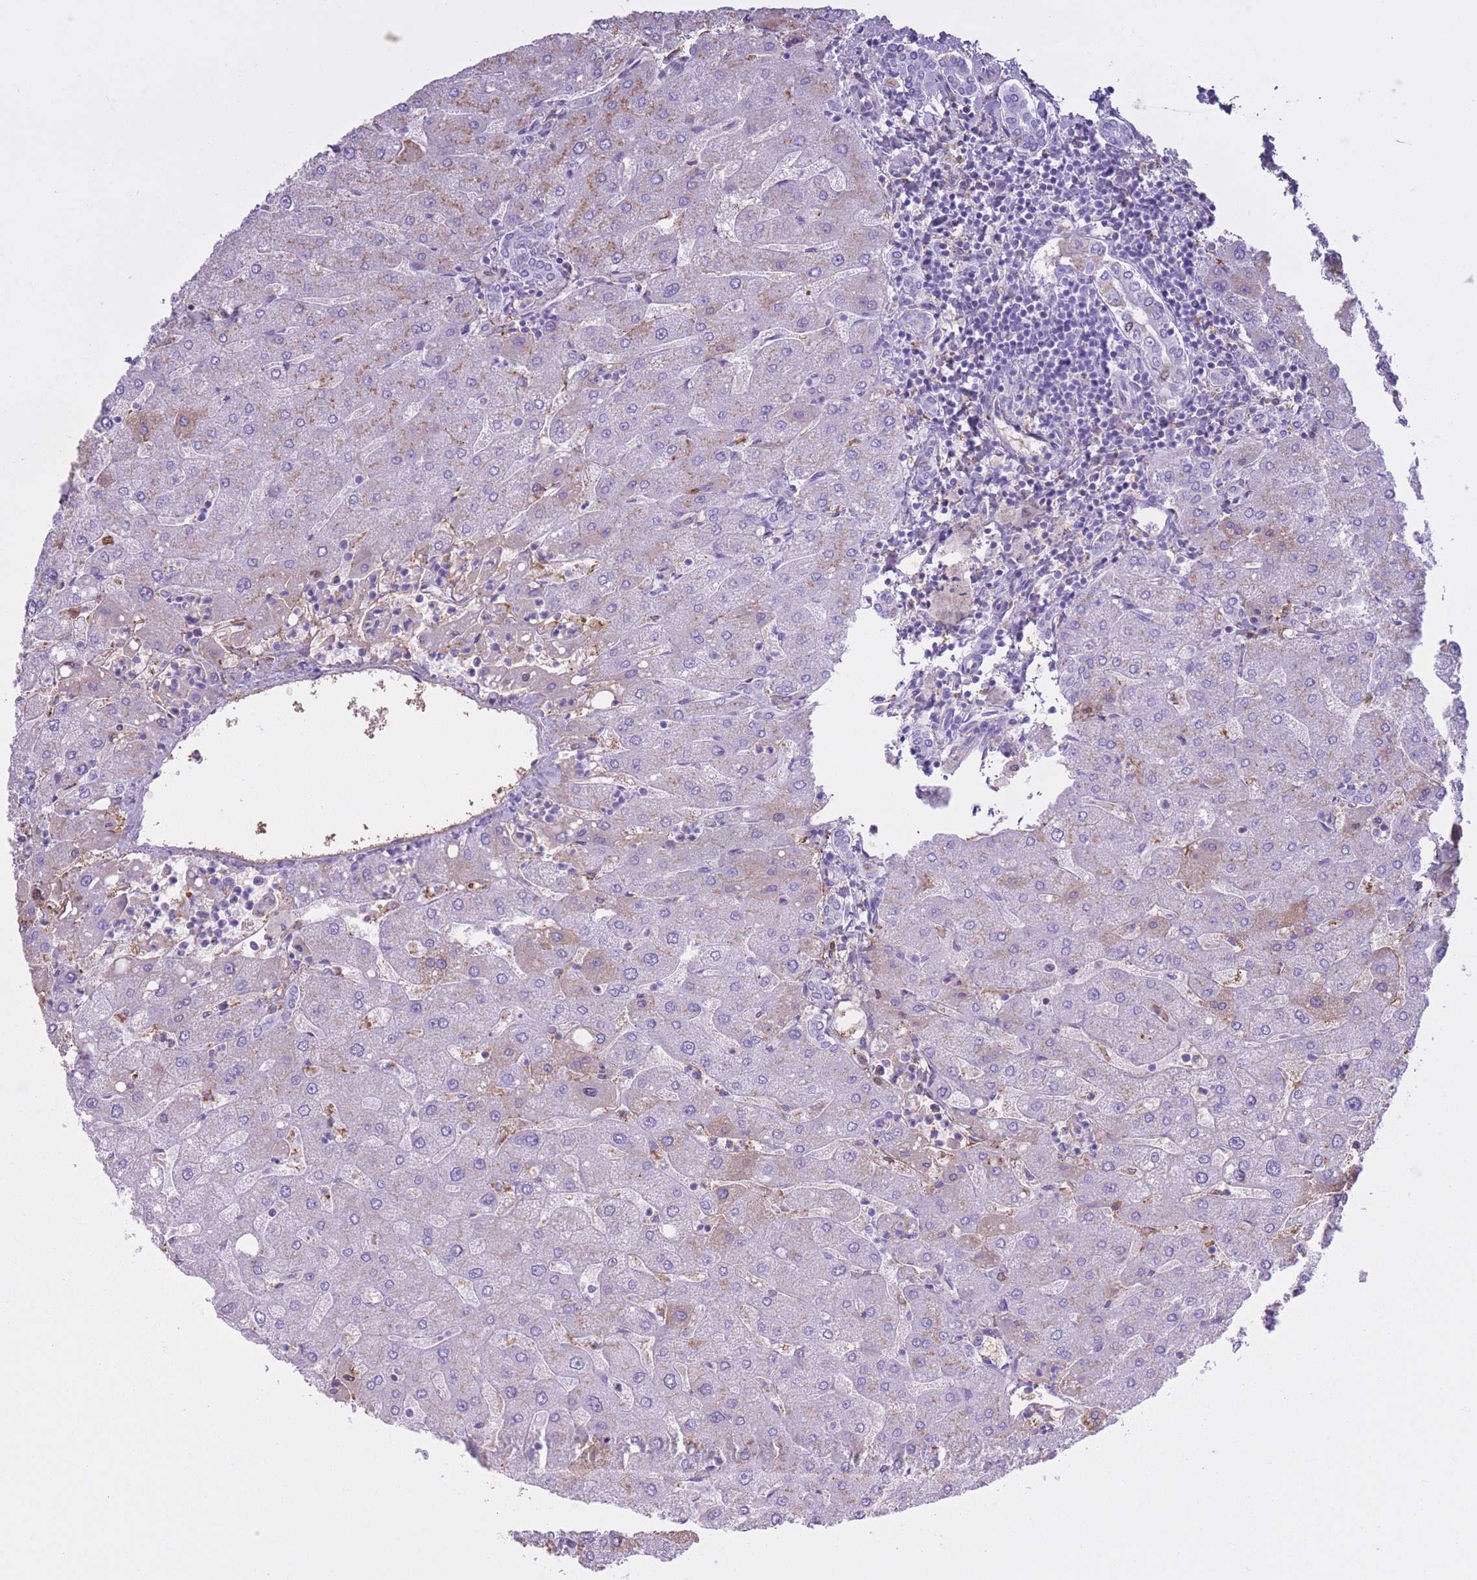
{"staining": {"intensity": "negative", "quantity": "none", "location": "none"}, "tissue": "liver", "cell_type": "Cholangiocytes", "image_type": "normal", "snomed": [{"axis": "morphology", "description": "Normal tissue, NOS"}, {"axis": "topography", "description": "Liver"}], "caption": "DAB immunohistochemical staining of unremarkable human liver demonstrates no significant staining in cholangiocytes.", "gene": "AP3S1", "patient": {"sex": "male", "age": 67}}